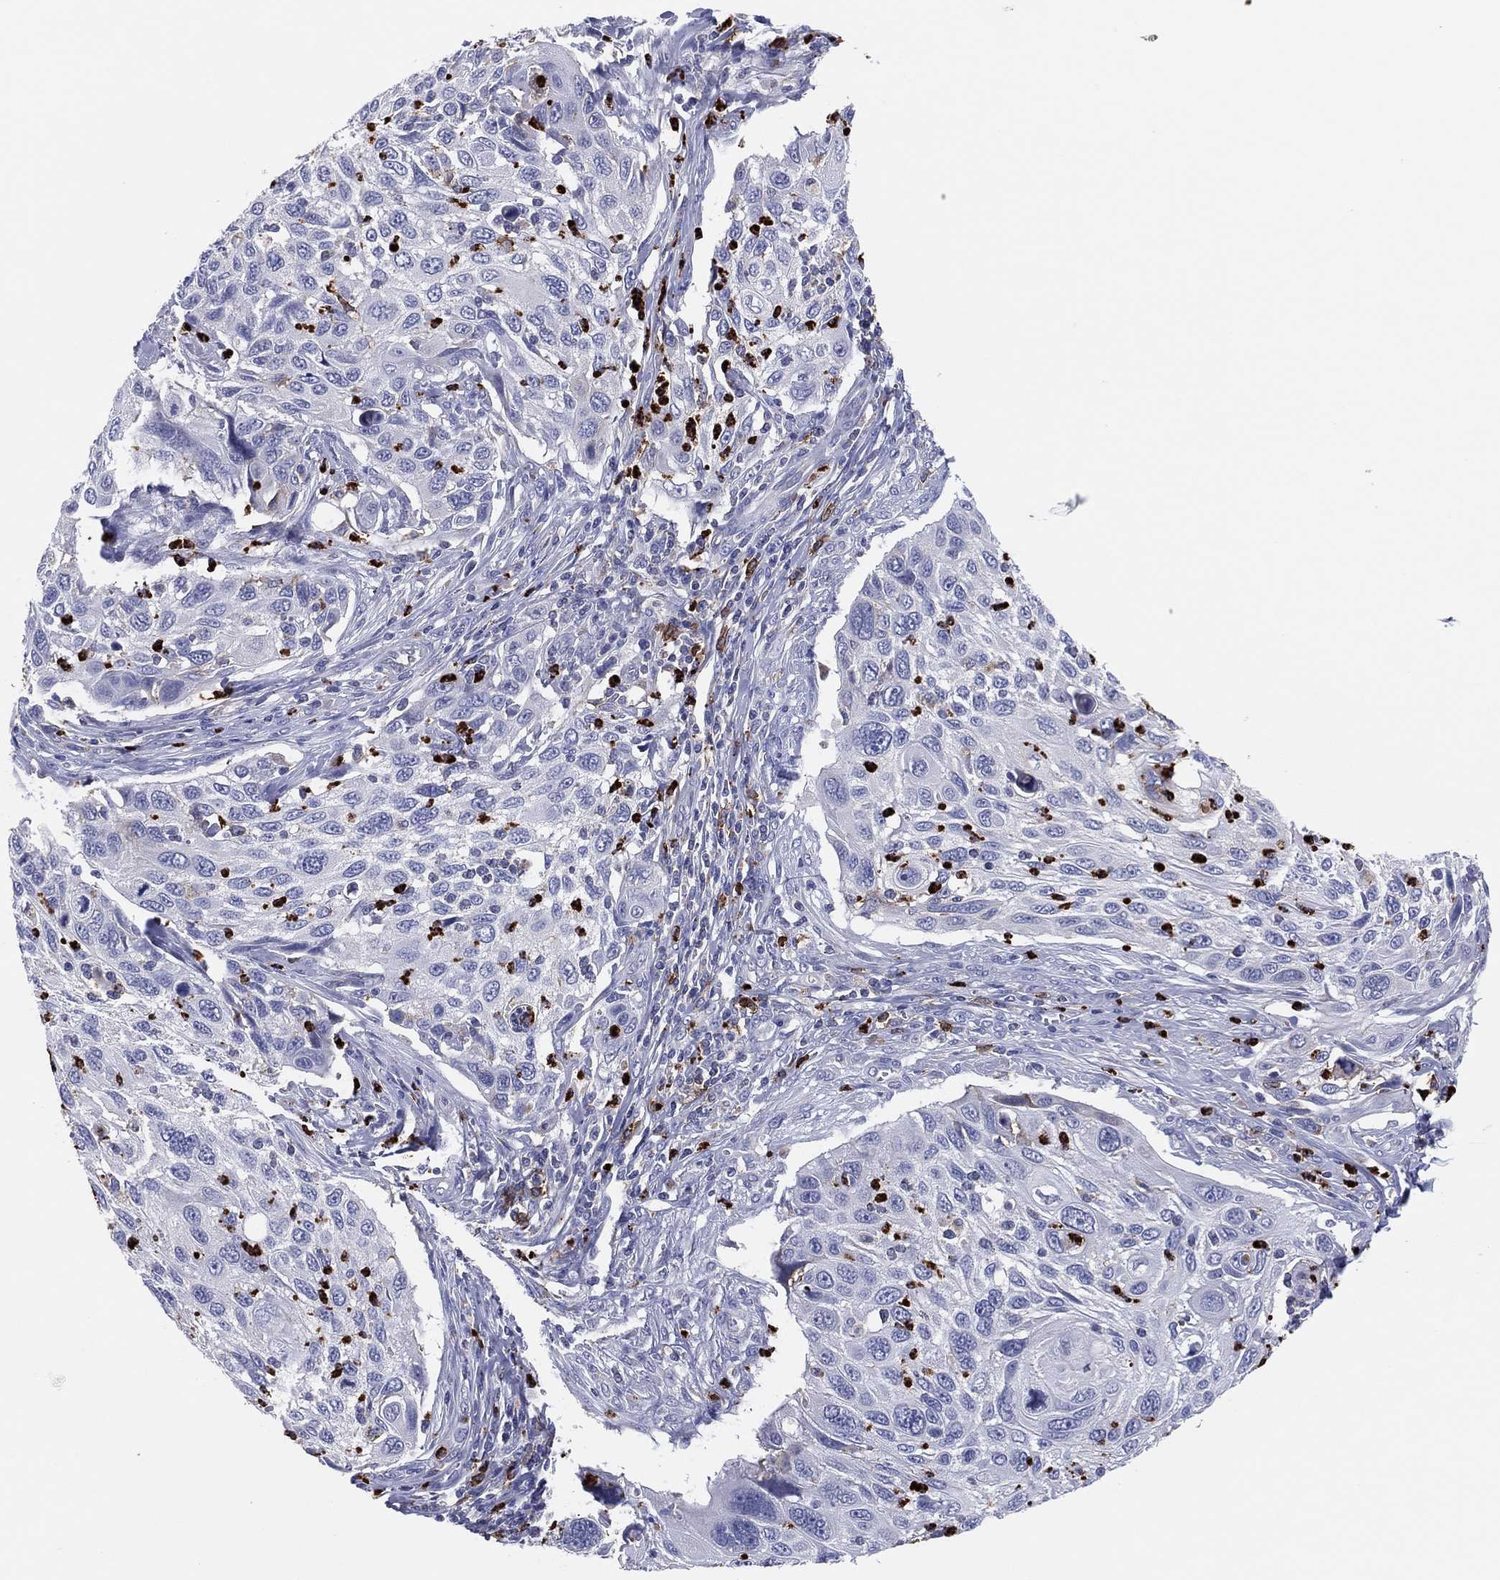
{"staining": {"intensity": "negative", "quantity": "none", "location": "none"}, "tissue": "cervical cancer", "cell_type": "Tumor cells", "image_type": "cancer", "snomed": [{"axis": "morphology", "description": "Squamous cell carcinoma, NOS"}, {"axis": "topography", "description": "Cervix"}], "caption": "Tumor cells show no significant expression in cervical cancer.", "gene": "PLAC8", "patient": {"sex": "female", "age": 70}}